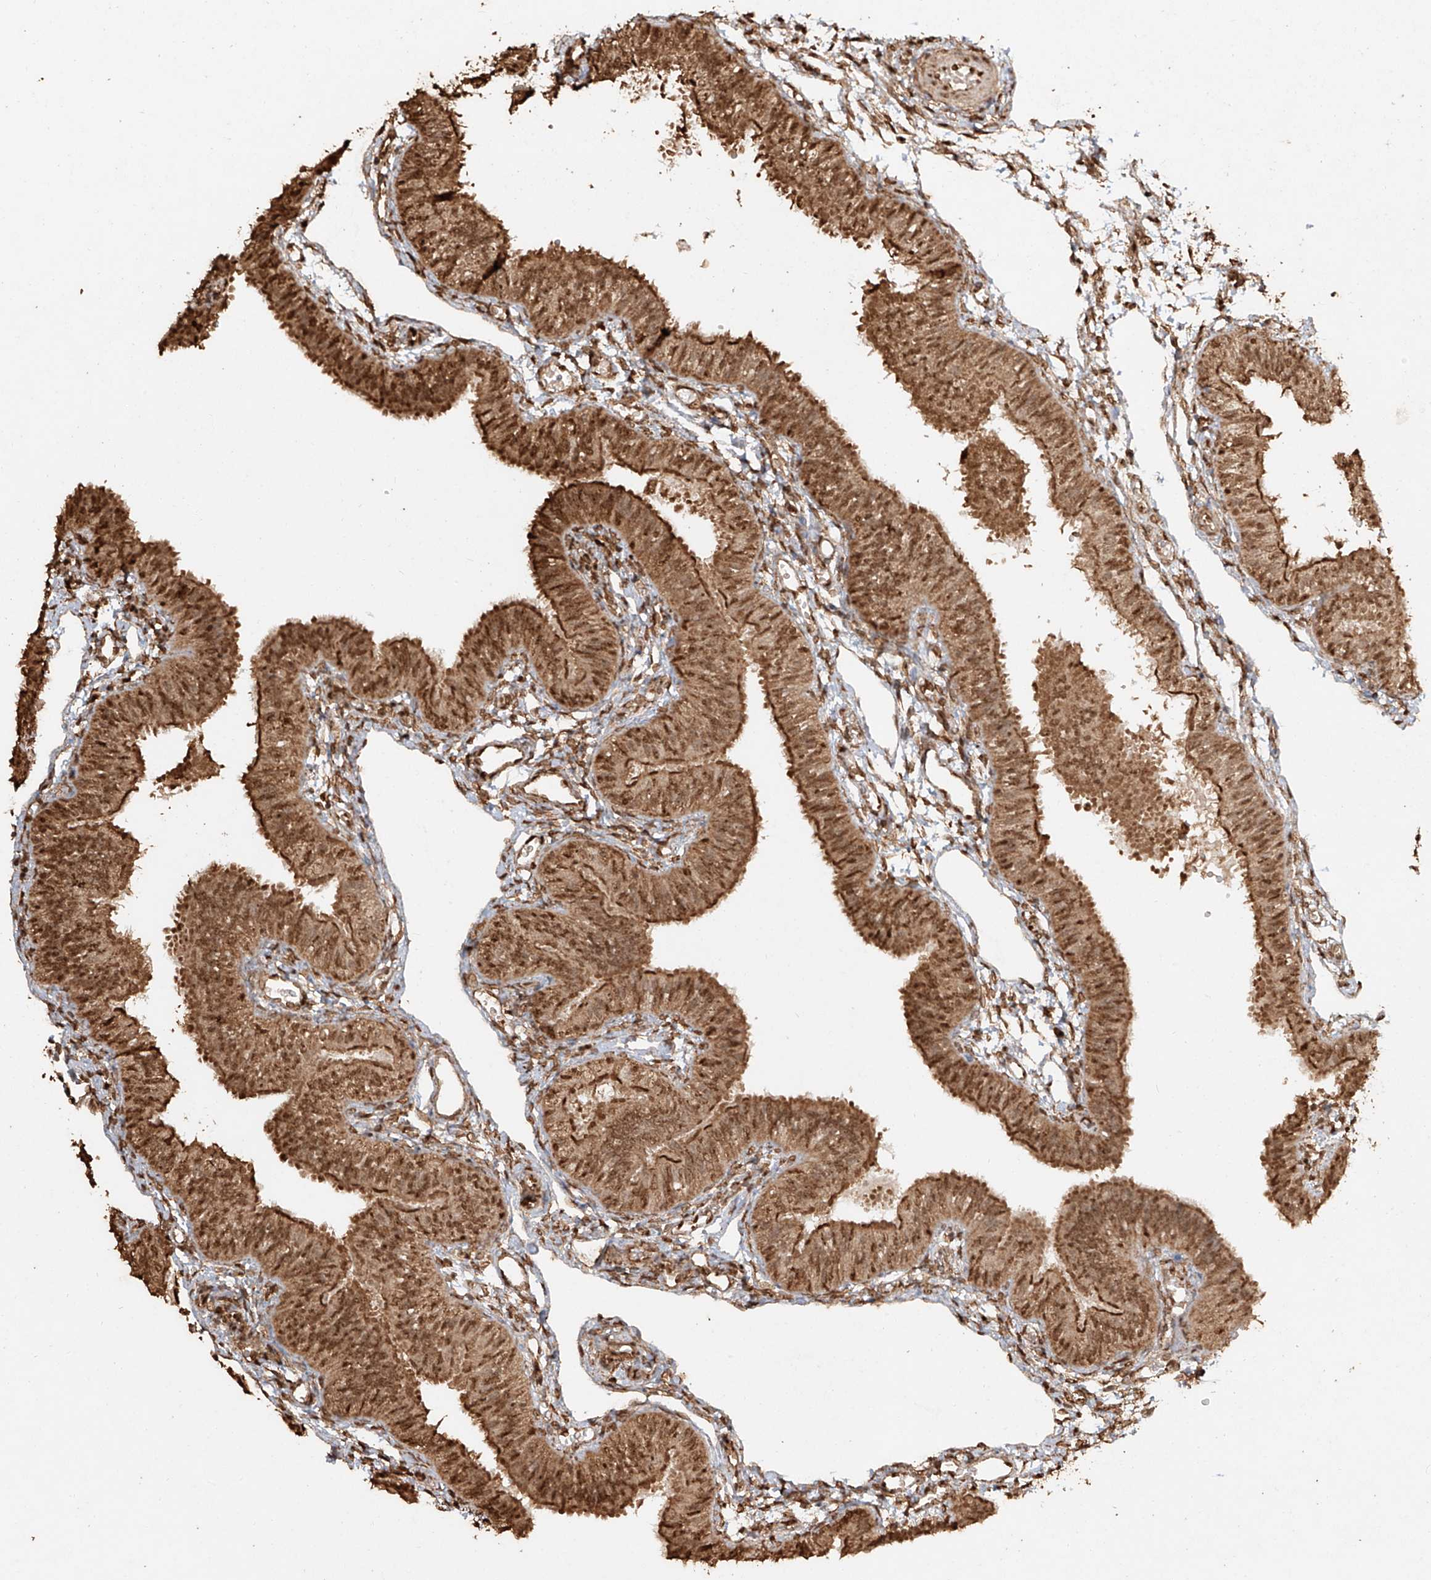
{"staining": {"intensity": "moderate", "quantity": ">75%", "location": "cytoplasmic/membranous,nuclear"}, "tissue": "fallopian tube", "cell_type": "Glandular cells", "image_type": "normal", "snomed": [{"axis": "morphology", "description": "Normal tissue, NOS"}, {"axis": "topography", "description": "Fallopian tube"}], "caption": "Protein staining exhibits moderate cytoplasmic/membranous,nuclear positivity in about >75% of glandular cells in benign fallopian tube.", "gene": "TIGAR", "patient": {"sex": "female", "age": 35}}